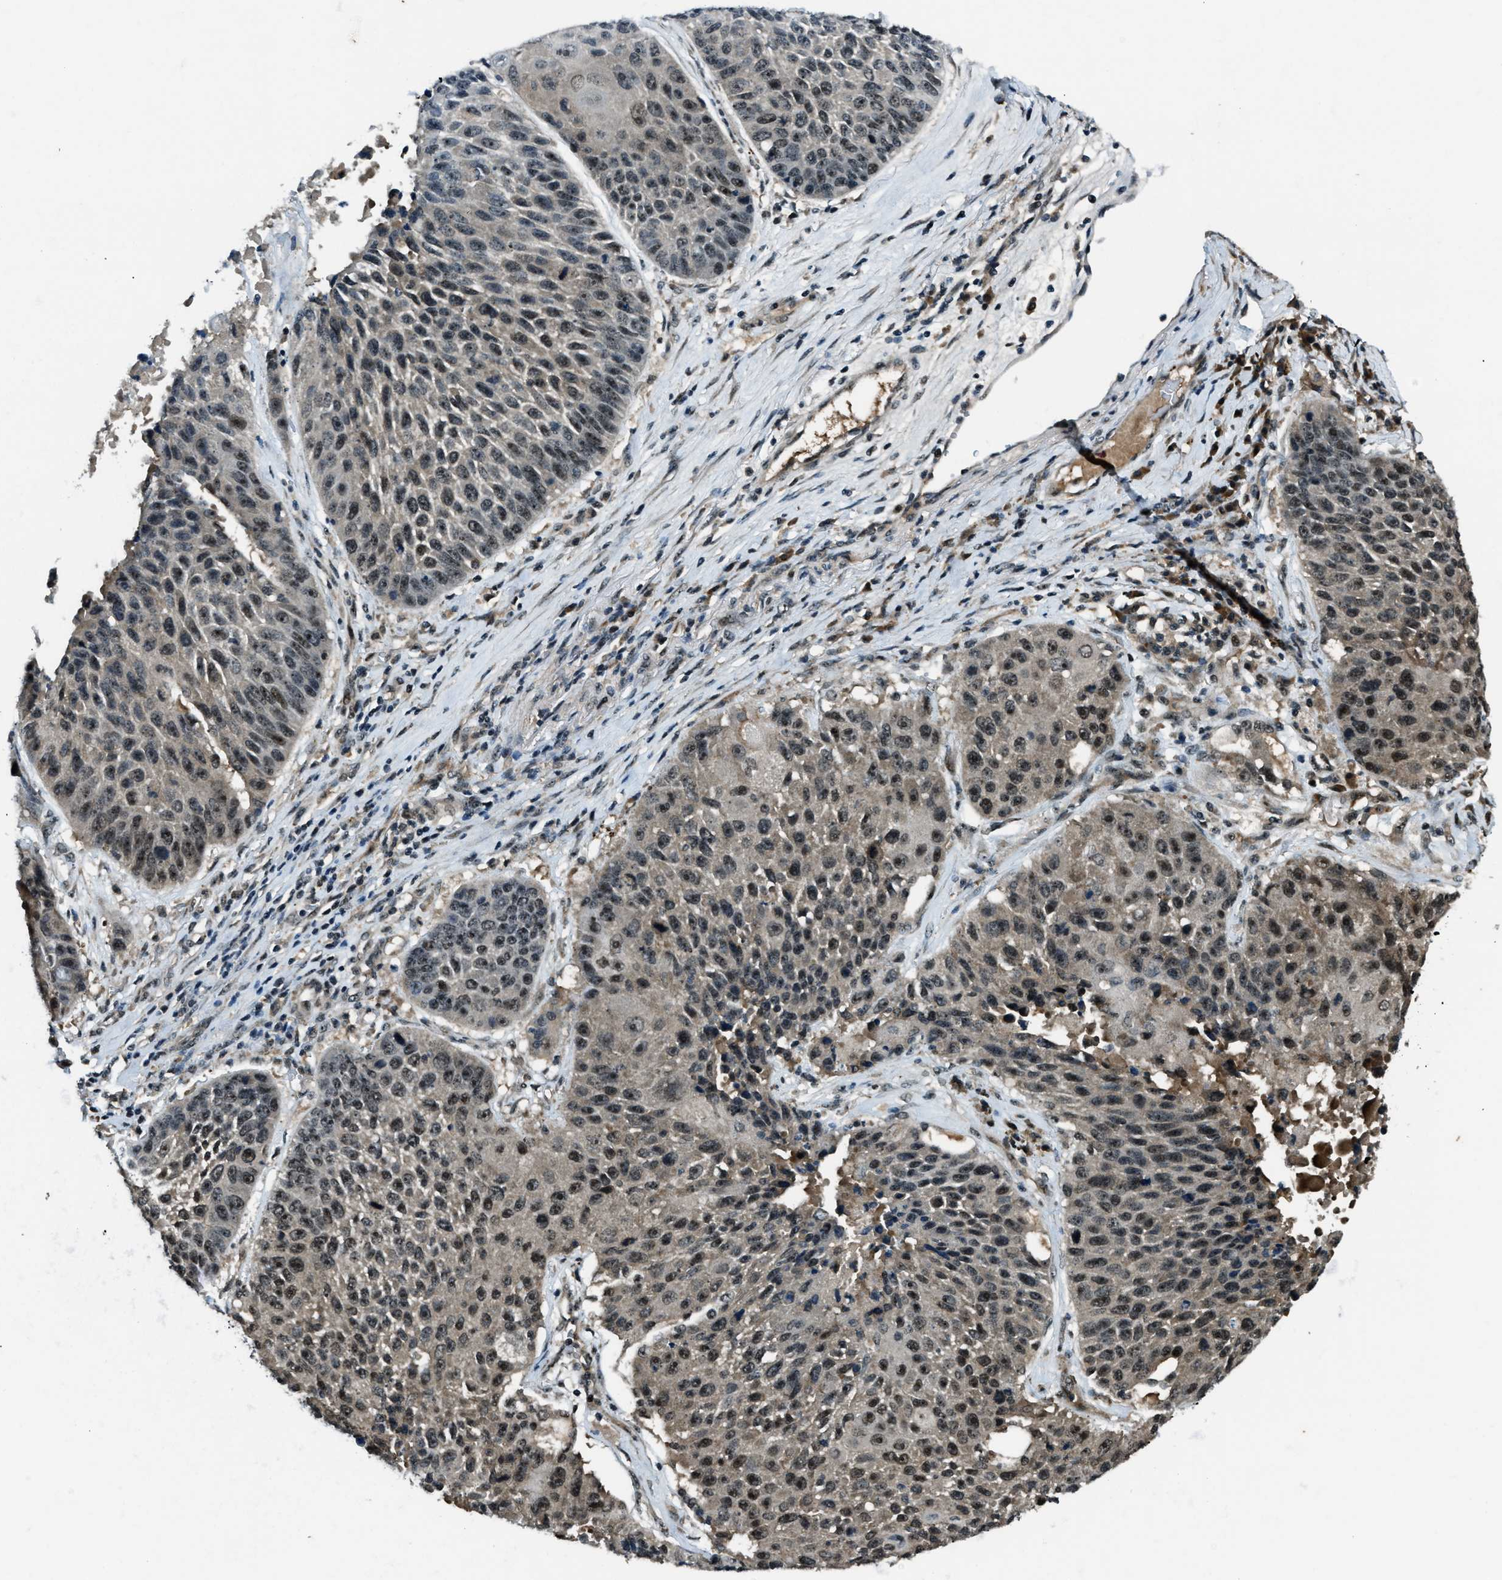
{"staining": {"intensity": "moderate", "quantity": ">75%", "location": "nuclear"}, "tissue": "lung cancer", "cell_type": "Tumor cells", "image_type": "cancer", "snomed": [{"axis": "morphology", "description": "Squamous cell carcinoma, NOS"}, {"axis": "topography", "description": "Lung"}], "caption": "The image demonstrates a brown stain indicating the presence of a protein in the nuclear of tumor cells in lung cancer (squamous cell carcinoma). (IHC, brightfield microscopy, high magnification).", "gene": "ACTL9", "patient": {"sex": "male", "age": 61}}